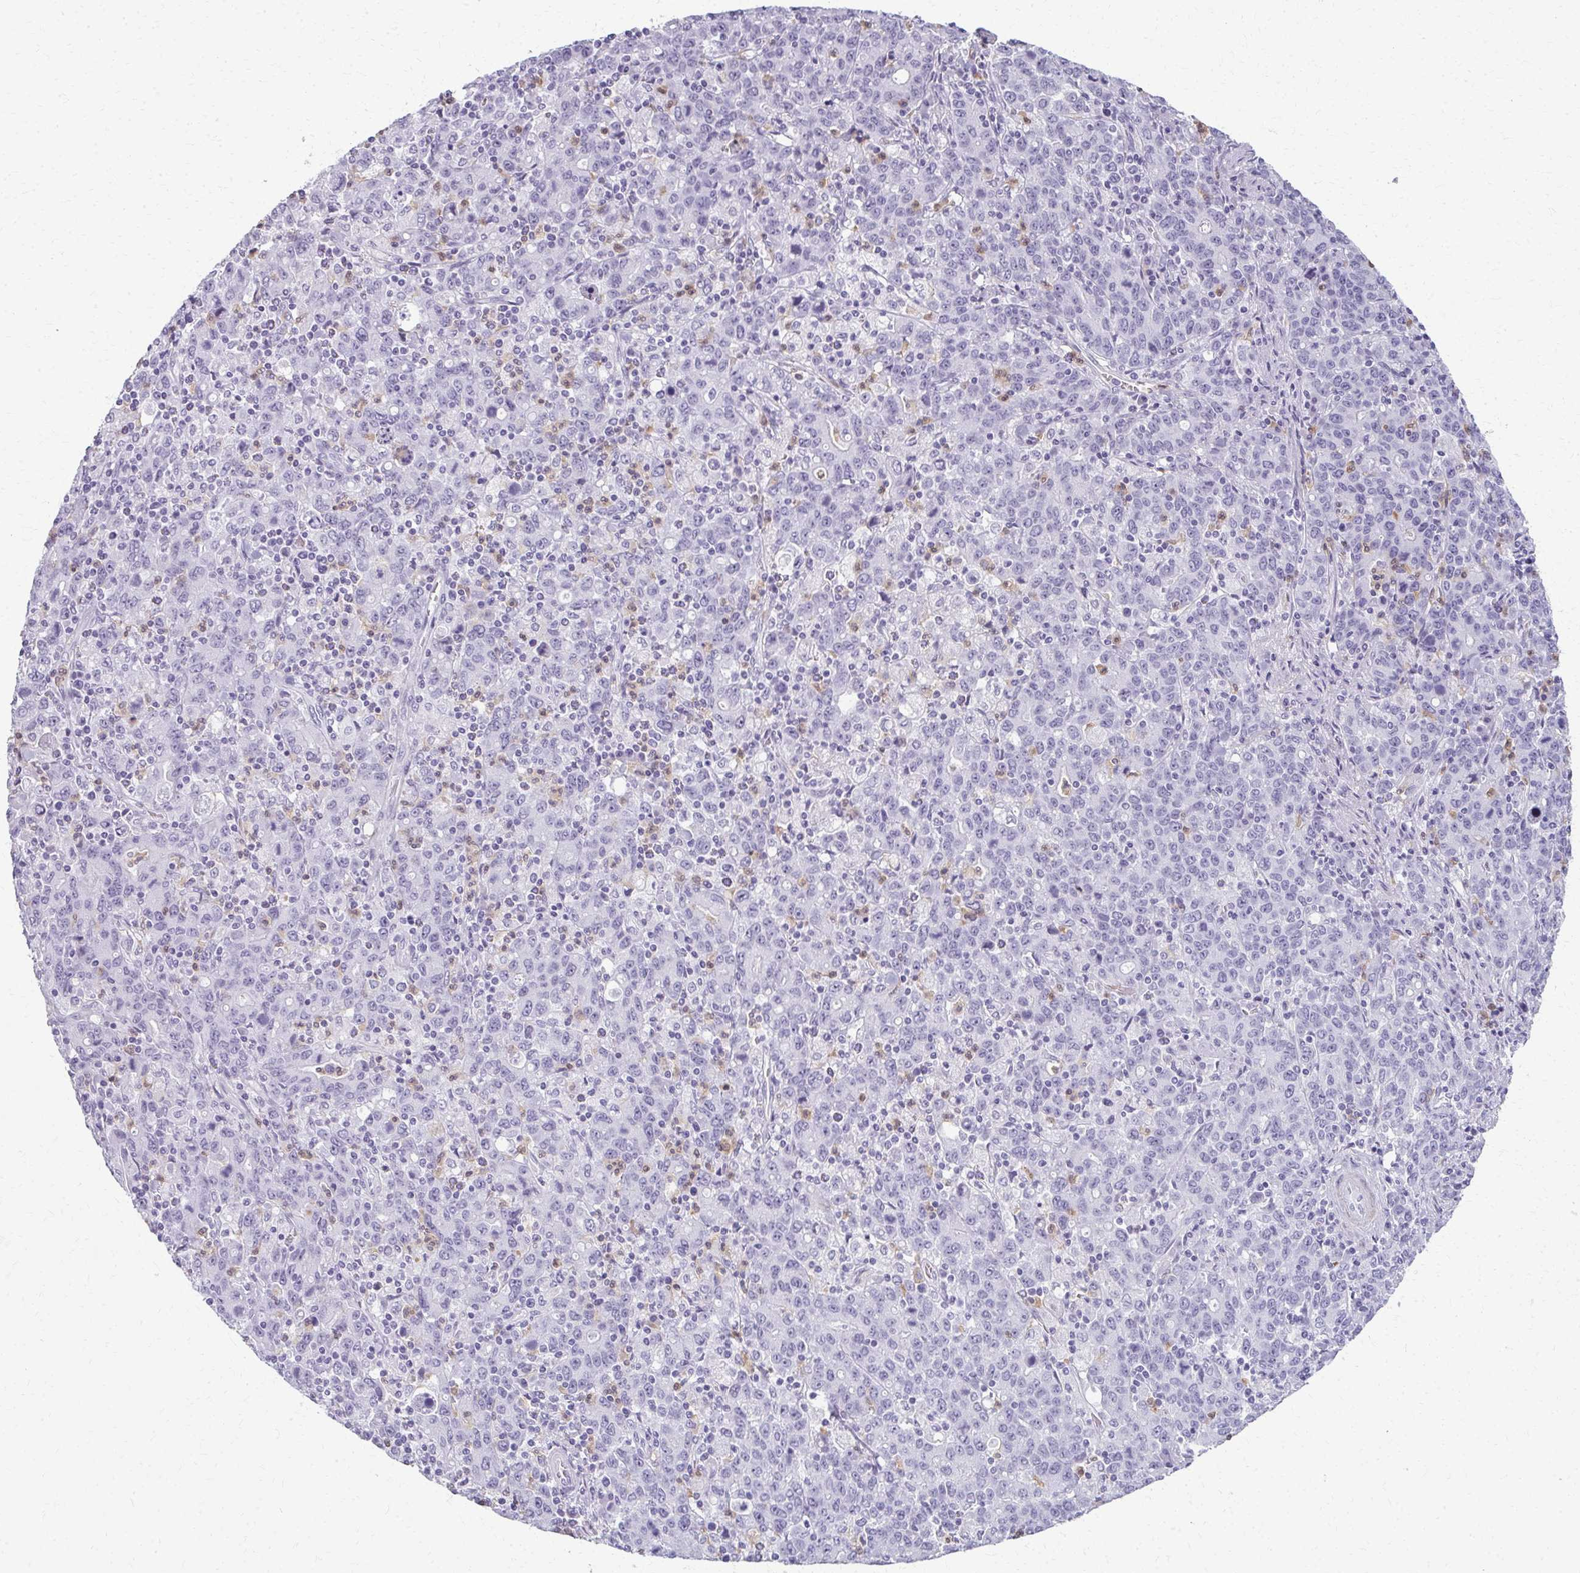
{"staining": {"intensity": "negative", "quantity": "none", "location": "none"}, "tissue": "stomach cancer", "cell_type": "Tumor cells", "image_type": "cancer", "snomed": [{"axis": "morphology", "description": "Adenocarcinoma, NOS"}, {"axis": "topography", "description": "Stomach, upper"}], "caption": "This photomicrograph is of stomach adenocarcinoma stained with immunohistochemistry to label a protein in brown with the nuclei are counter-stained blue. There is no expression in tumor cells. Nuclei are stained in blue.", "gene": "CA3", "patient": {"sex": "male", "age": 69}}